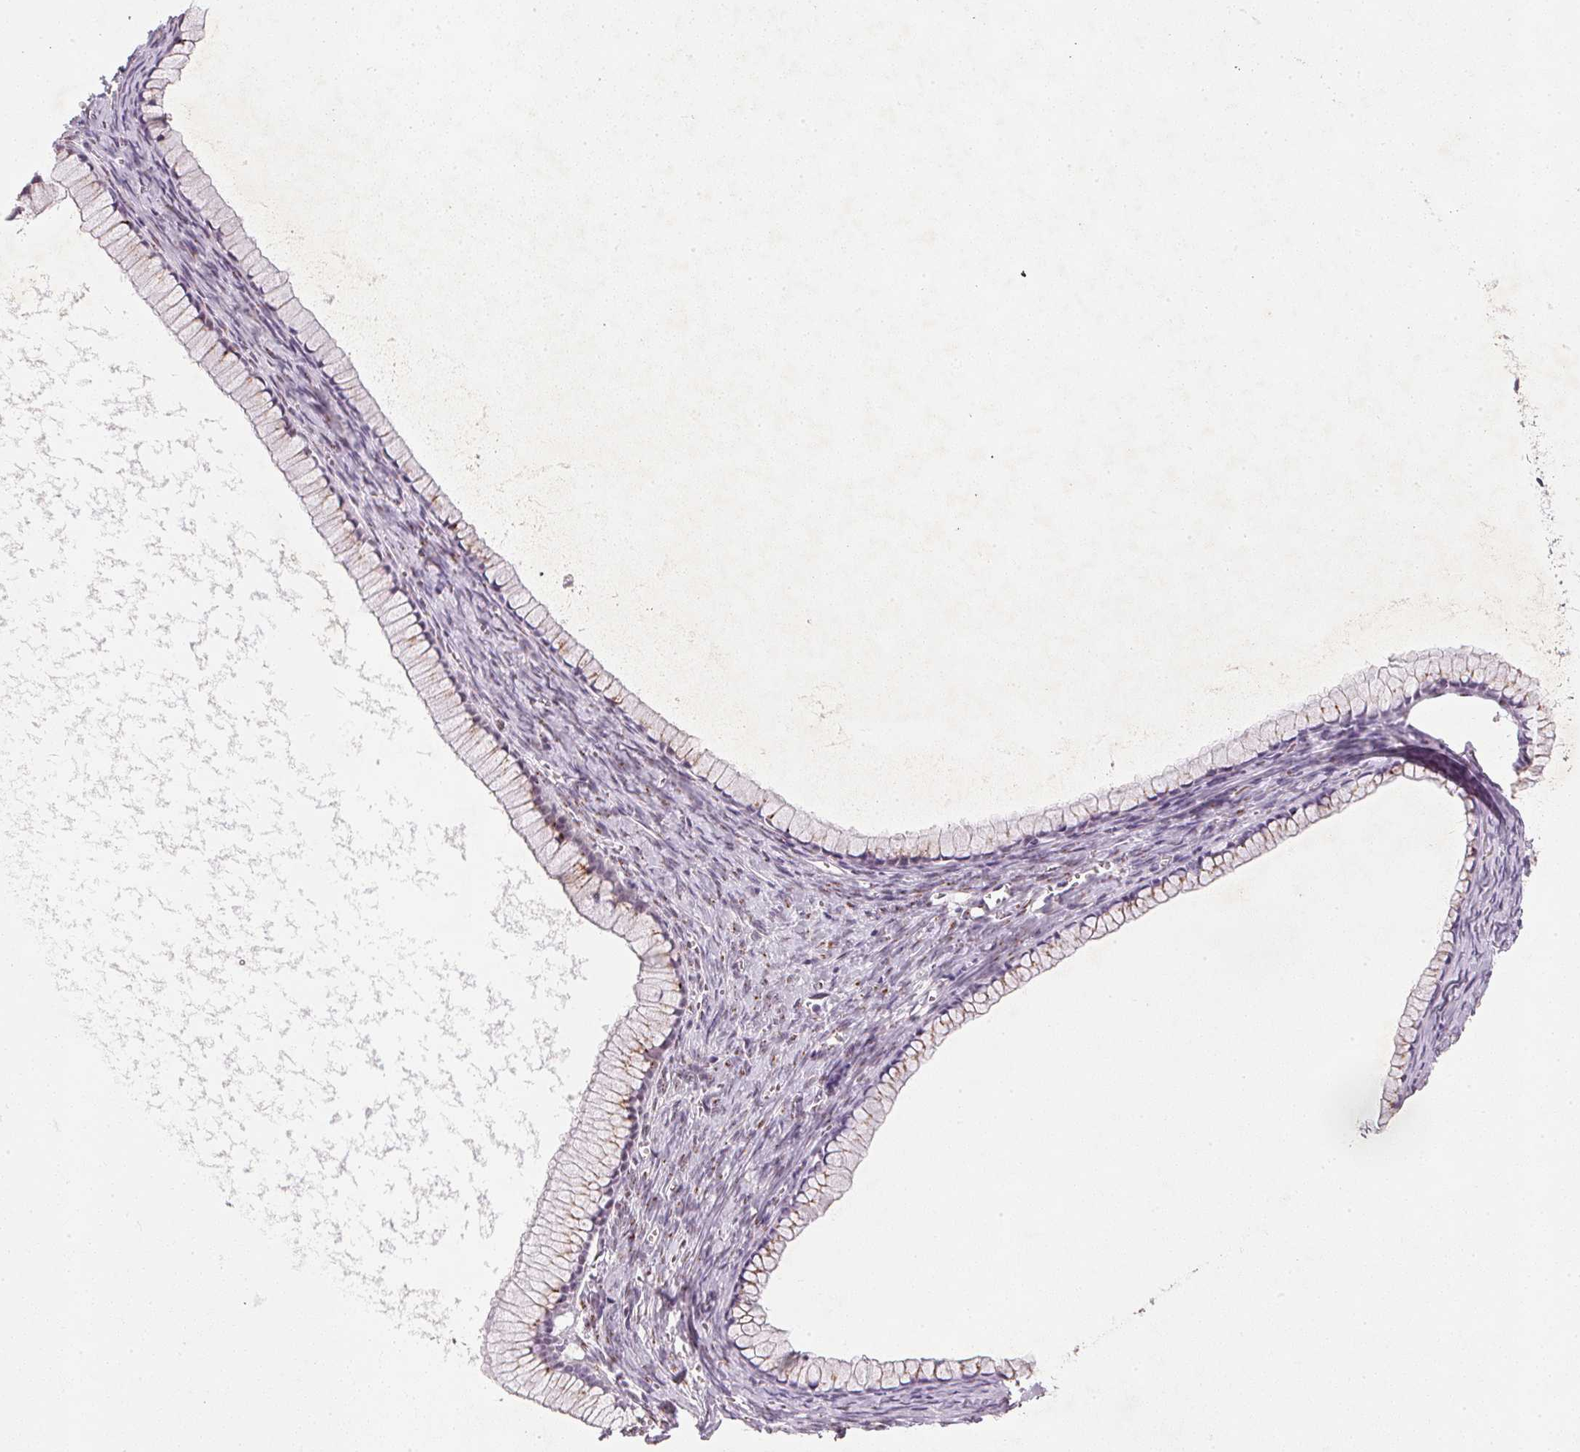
{"staining": {"intensity": "moderate", "quantity": "25%-75%", "location": "cytoplasmic/membranous"}, "tissue": "ovarian cancer", "cell_type": "Tumor cells", "image_type": "cancer", "snomed": [{"axis": "morphology", "description": "Cystadenocarcinoma, mucinous, NOS"}, {"axis": "topography", "description": "Ovary"}], "caption": "IHC staining of ovarian mucinous cystadenocarcinoma, which shows medium levels of moderate cytoplasmic/membranous expression in about 25%-75% of tumor cells indicating moderate cytoplasmic/membranous protein positivity. The staining was performed using DAB (3,3'-diaminobenzidine) (brown) for protein detection and nuclei were counterstained in hematoxylin (blue).", "gene": "RAB22A", "patient": {"sex": "female", "age": 41}}